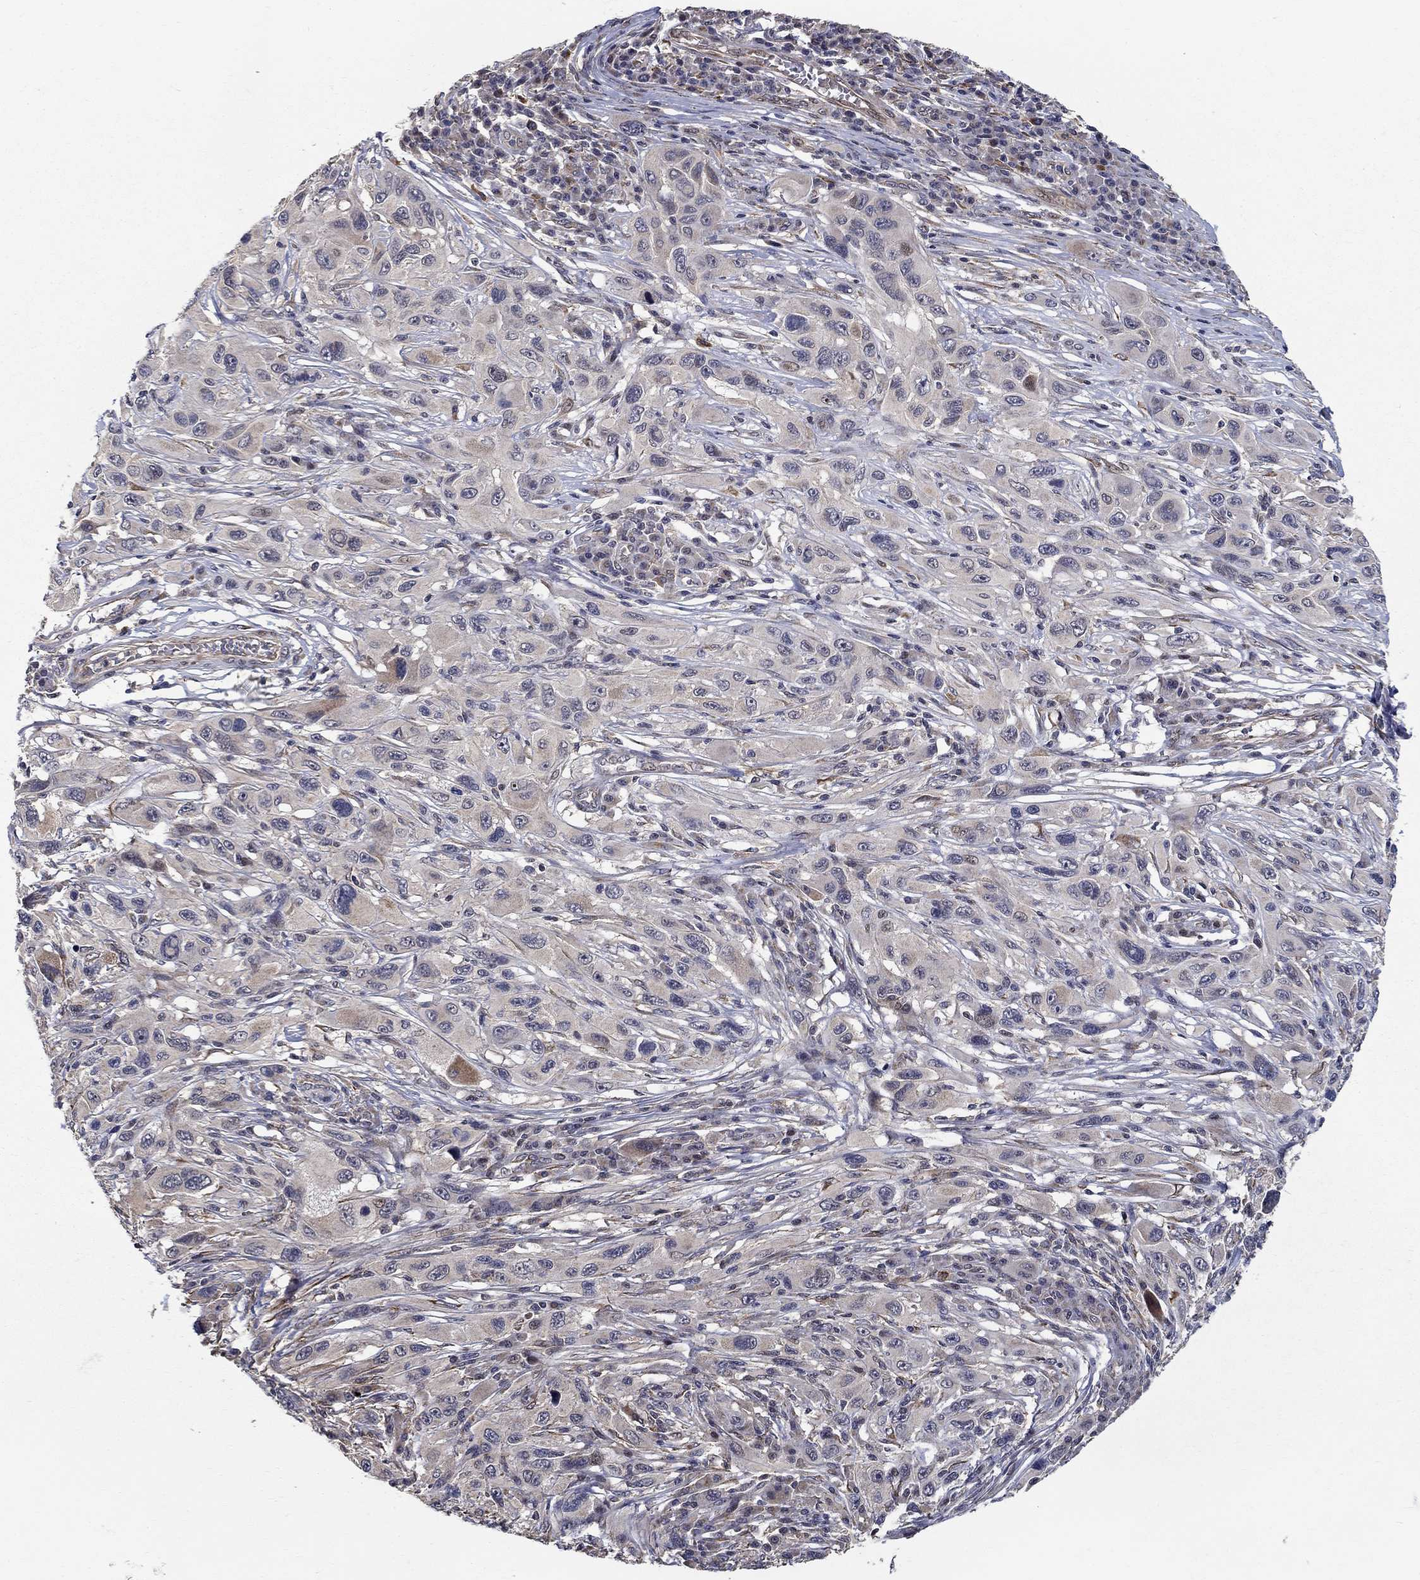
{"staining": {"intensity": "negative", "quantity": "none", "location": "none"}, "tissue": "melanoma", "cell_type": "Tumor cells", "image_type": "cancer", "snomed": [{"axis": "morphology", "description": "Malignant melanoma, NOS"}, {"axis": "topography", "description": "Skin"}], "caption": "High magnification brightfield microscopy of melanoma stained with DAB (3,3'-diaminobenzidine) (brown) and counterstained with hematoxylin (blue): tumor cells show no significant expression.", "gene": "ZNF594", "patient": {"sex": "male", "age": 53}}